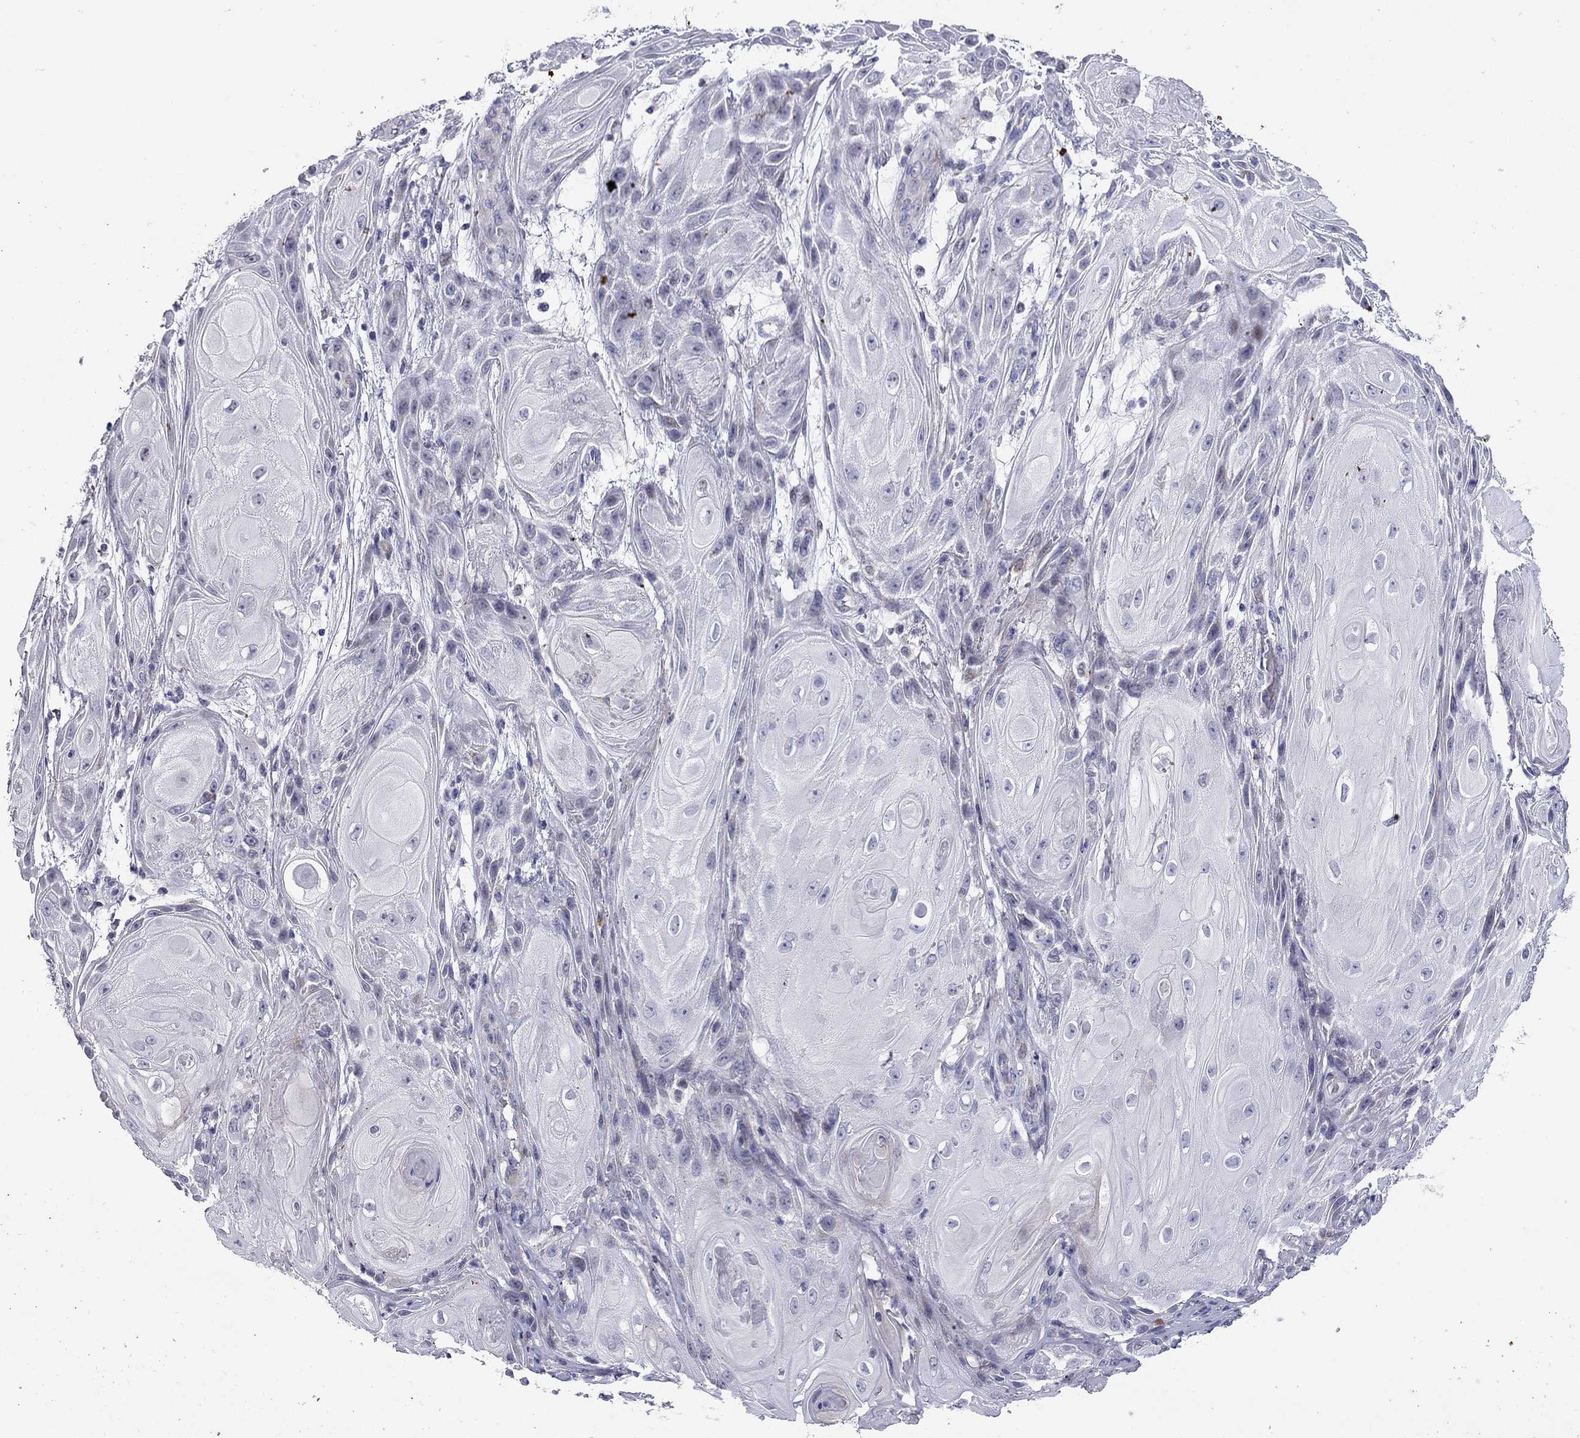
{"staining": {"intensity": "negative", "quantity": "none", "location": "none"}, "tissue": "skin cancer", "cell_type": "Tumor cells", "image_type": "cancer", "snomed": [{"axis": "morphology", "description": "Squamous cell carcinoma, NOS"}, {"axis": "topography", "description": "Skin"}], "caption": "The histopathology image displays no significant staining in tumor cells of skin cancer (squamous cell carcinoma).", "gene": "C8orf88", "patient": {"sex": "male", "age": 62}}